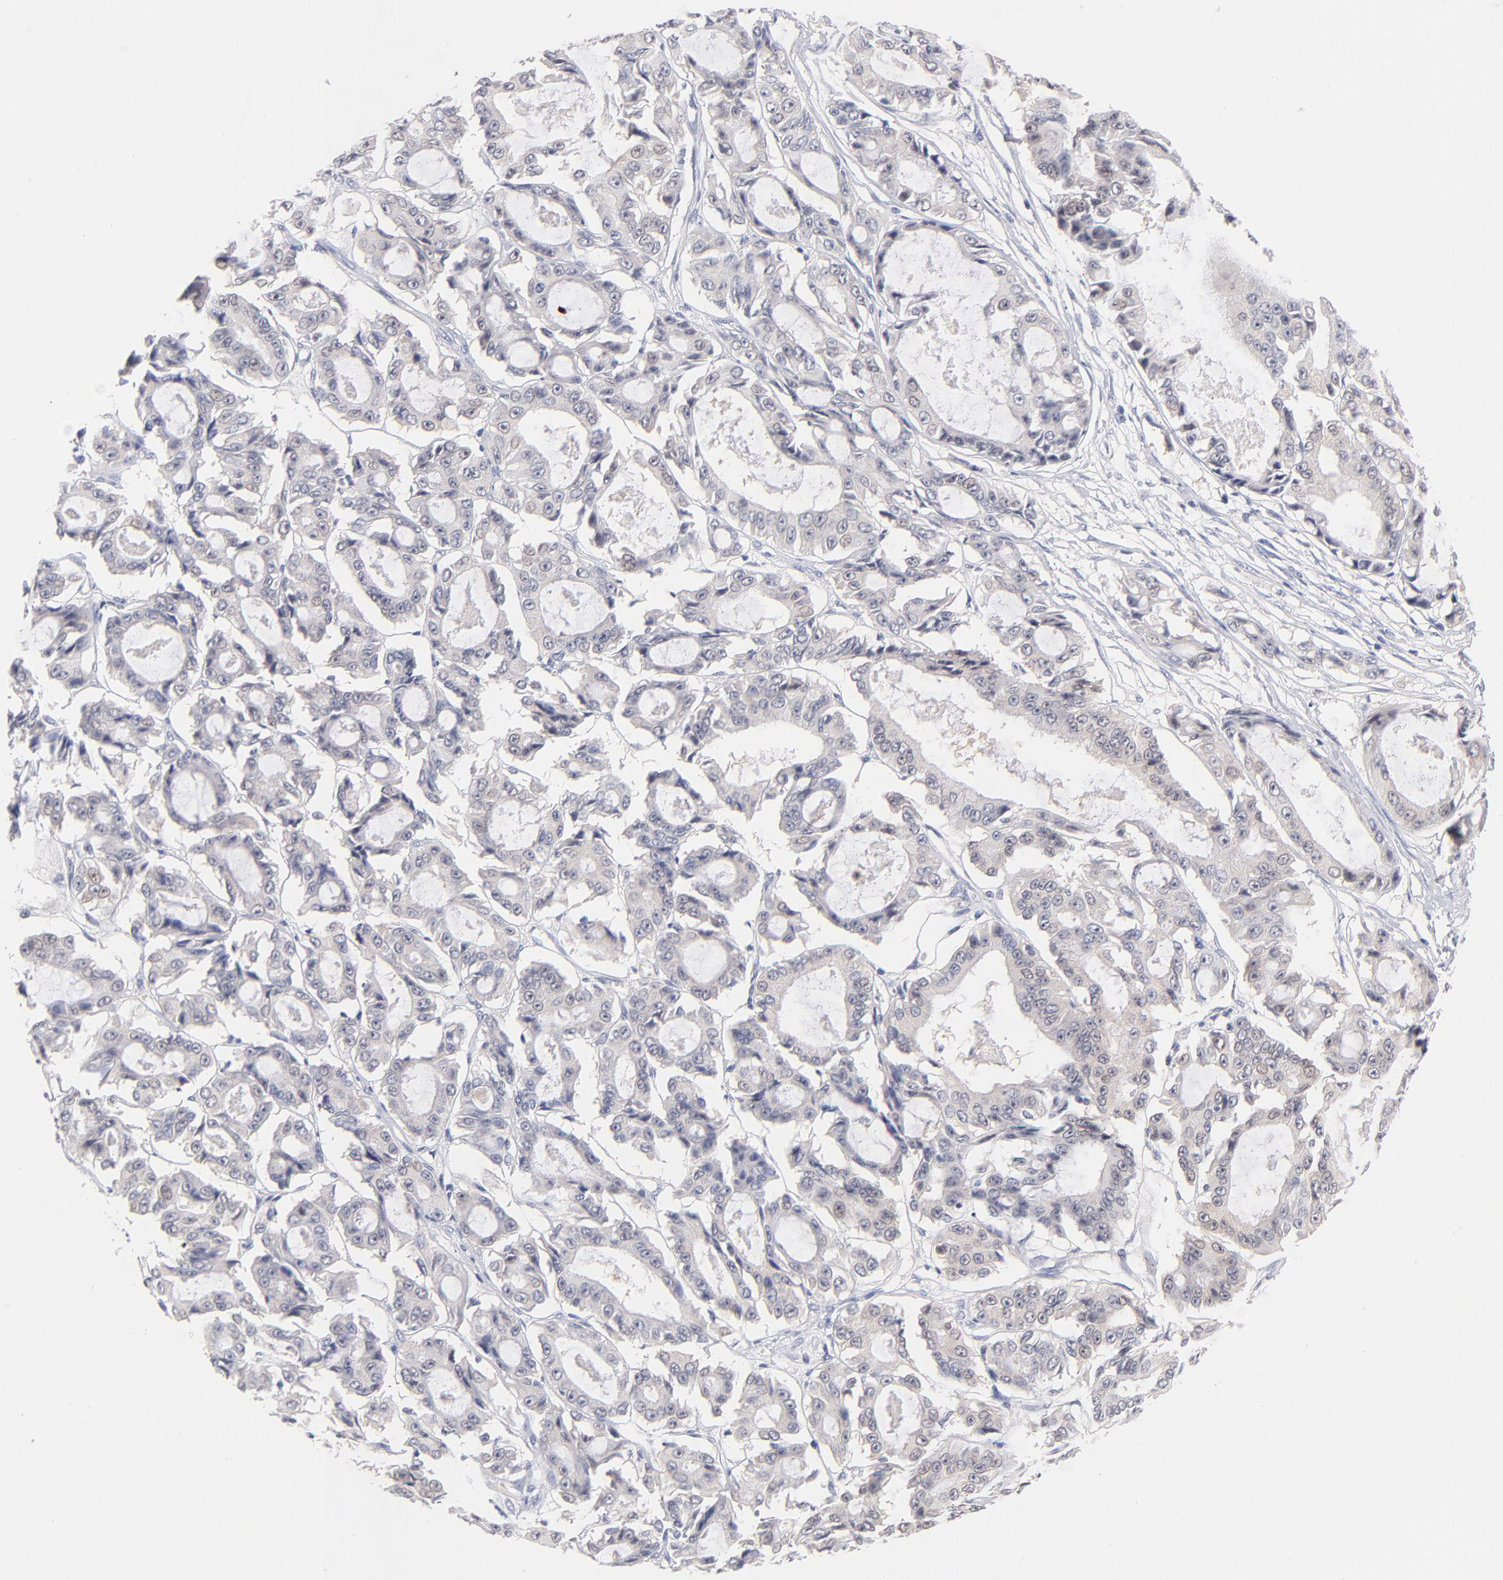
{"staining": {"intensity": "weak", "quantity": "<25%", "location": "nuclear"}, "tissue": "ovarian cancer", "cell_type": "Tumor cells", "image_type": "cancer", "snomed": [{"axis": "morphology", "description": "Carcinoma, endometroid"}, {"axis": "topography", "description": "Ovary"}], "caption": "Human endometroid carcinoma (ovarian) stained for a protein using immunohistochemistry (IHC) reveals no positivity in tumor cells.", "gene": "CASP6", "patient": {"sex": "female", "age": 61}}